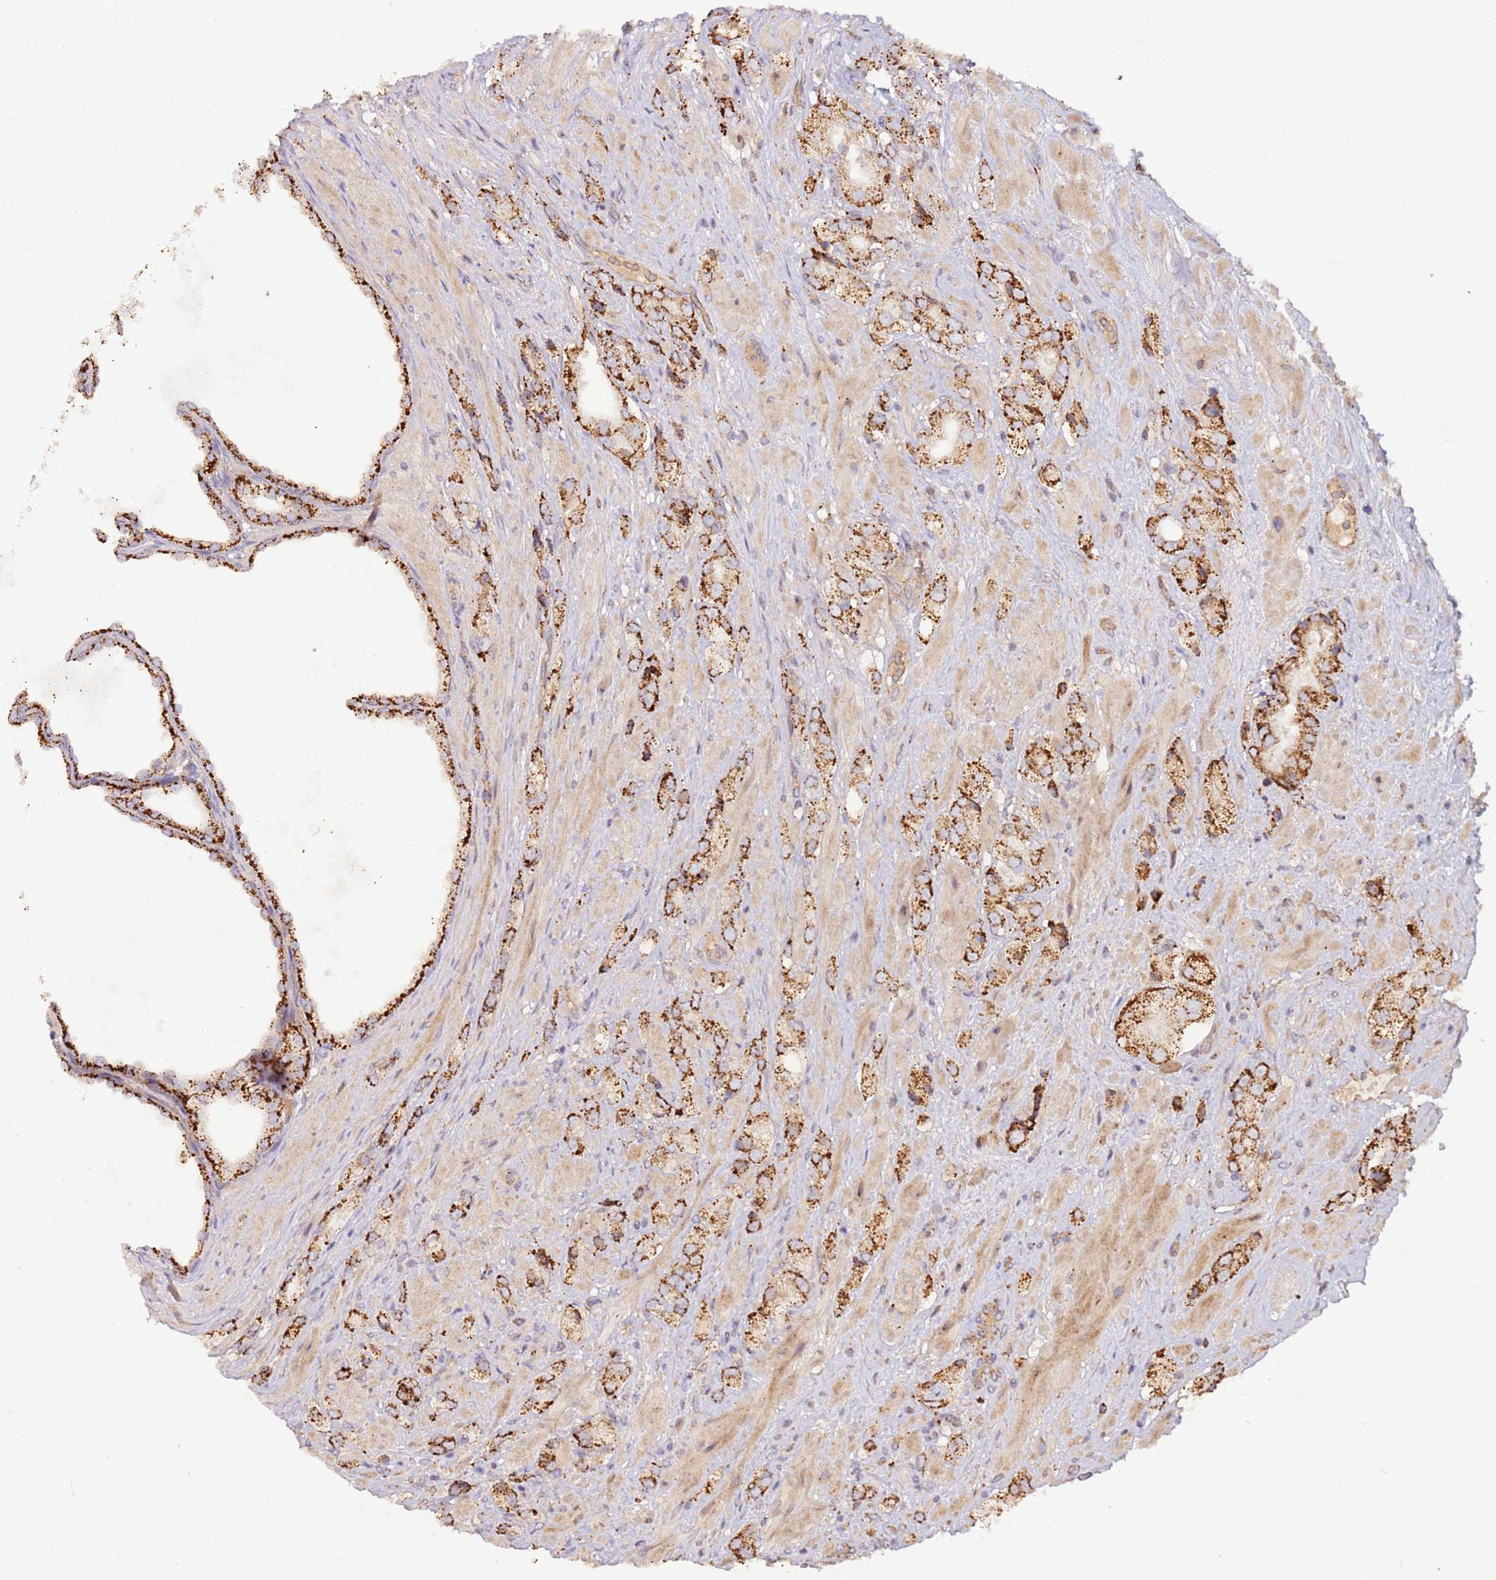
{"staining": {"intensity": "moderate", "quantity": ">75%", "location": "cytoplasmic/membranous"}, "tissue": "prostate cancer", "cell_type": "Tumor cells", "image_type": "cancer", "snomed": [{"axis": "morphology", "description": "Adenocarcinoma, High grade"}, {"axis": "topography", "description": "Prostate and seminal vesicle, NOS"}], "caption": "Immunohistochemical staining of human prostate cancer (adenocarcinoma (high-grade)) displays moderate cytoplasmic/membranous protein staining in approximately >75% of tumor cells. The staining was performed using DAB, with brown indicating positive protein expression. Nuclei are stained blue with hematoxylin.", "gene": "DOCK6", "patient": {"sex": "male", "age": 64}}